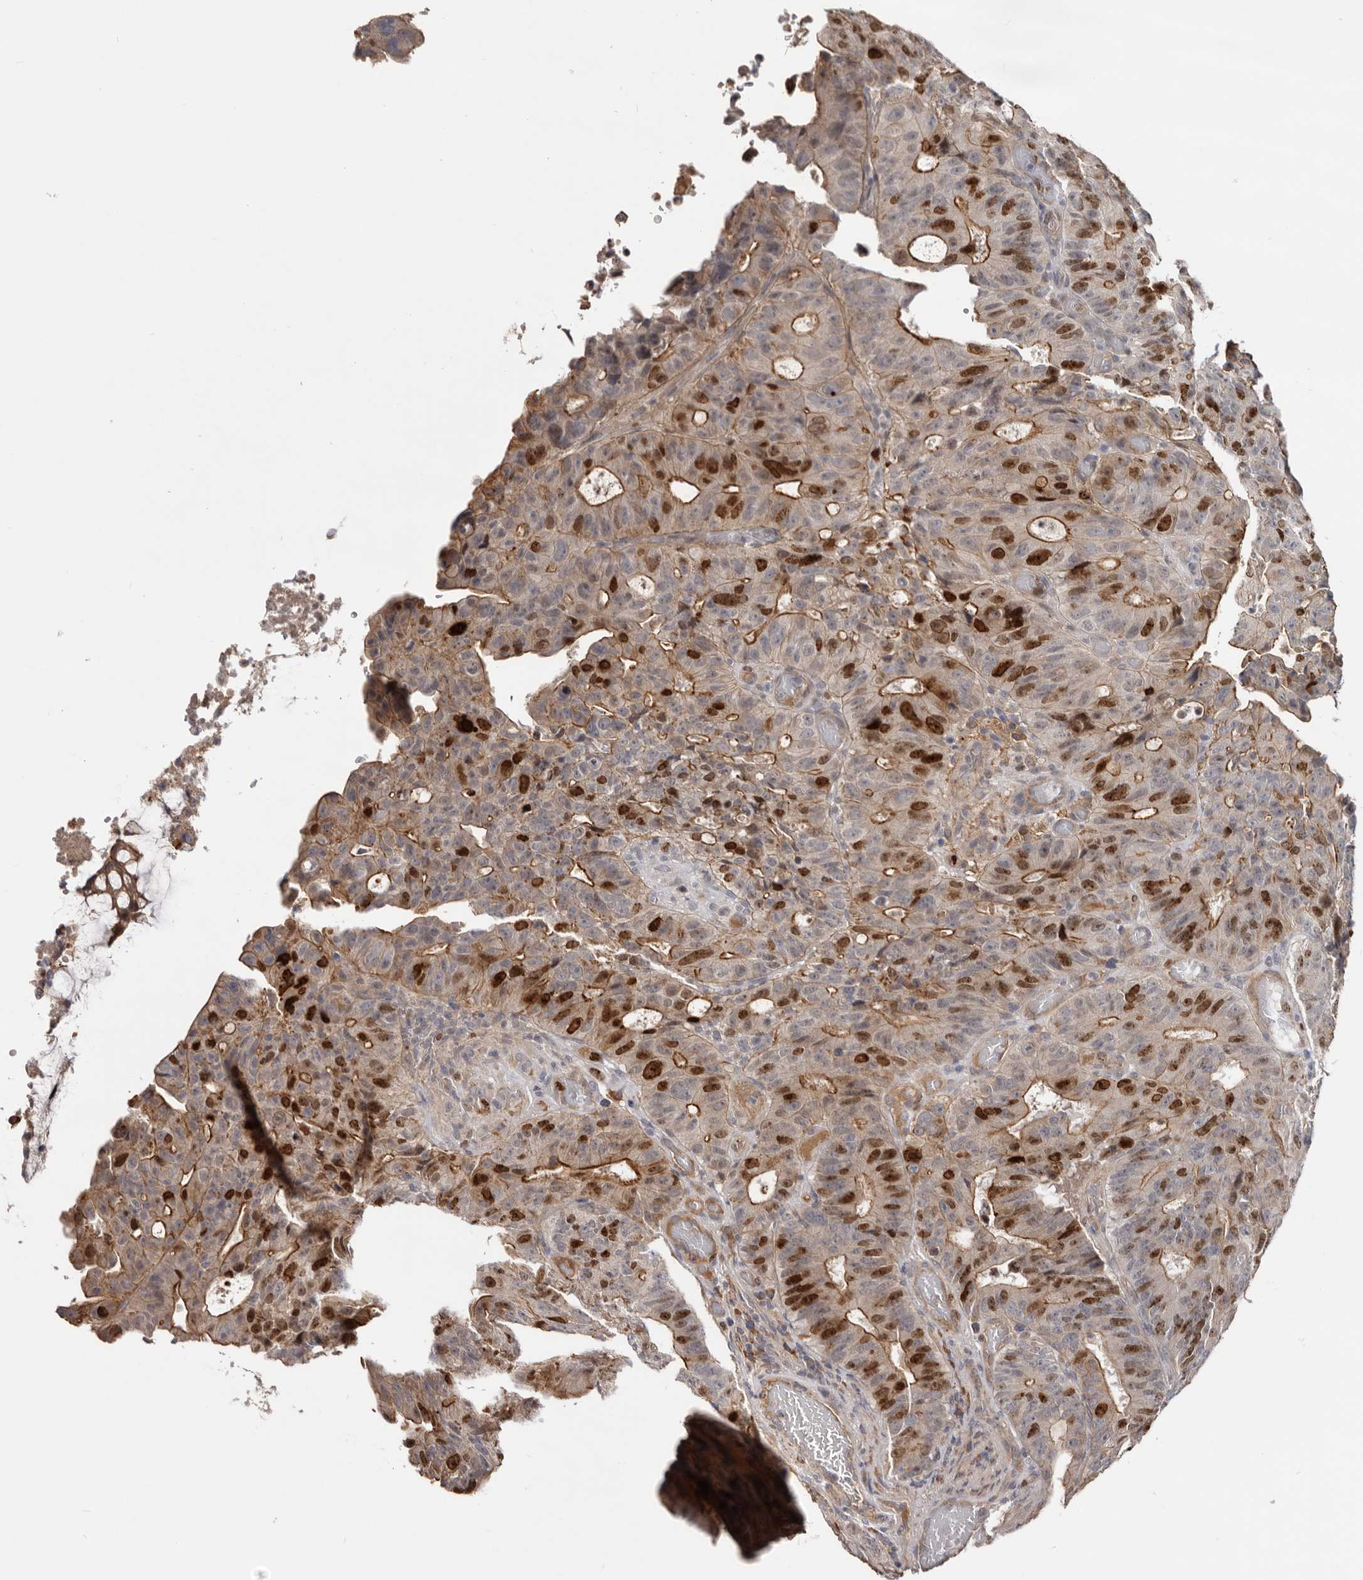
{"staining": {"intensity": "moderate", "quantity": ">75%", "location": "cytoplasmic/membranous,nuclear"}, "tissue": "colorectal cancer", "cell_type": "Tumor cells", "image_type": "cancer", "snomed": [{"axis": "morphology", "description": "Adenocarcinoma, NOS"}, {"axis": "topography", "description": "Colon"}], "caption": "High-power microscopy captured an IHC photomicrograph of colorectal adenocarcinoma, revealing moderate cytoplasmic/membranous and nuclear positivity in approximately >75% of tumor cells. The staining was performed using DAB (3,3'-diaminobenzidine), with brown indicating positive protein expression. Nuclei are stained blue with hematoxylin.", "gene": "CDCA8", "patient": {"sex": "male", "age": 87}}